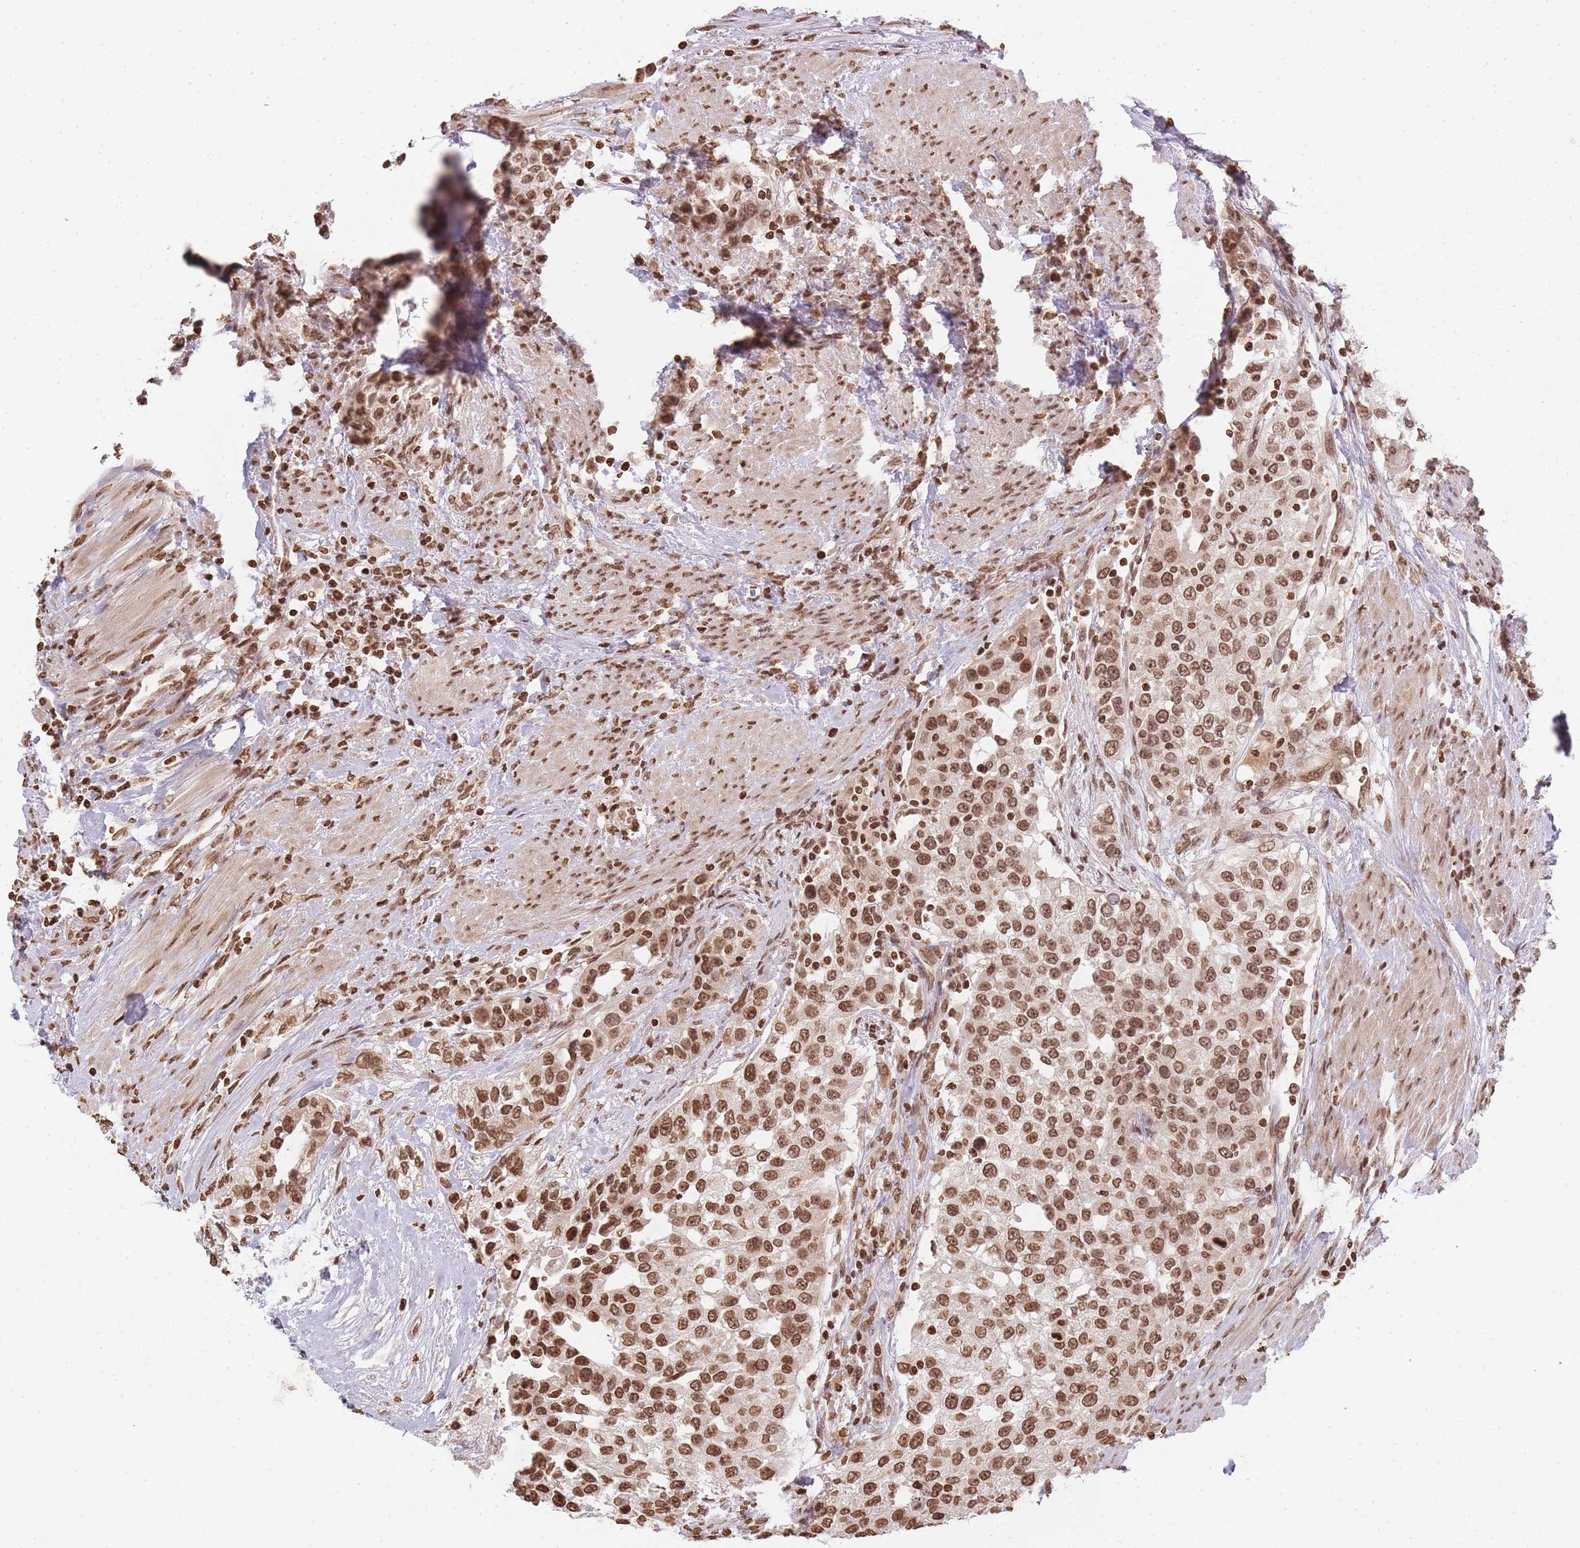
{"staining": {"intensity": "strong", "quantity": ">75%", "location": "nuclear"}, "tissue": "urothelial cancer", "cell_type": "Tumor cells", "image_type": "cancer", "snomed": [{"axis": "morphology", "description": "Urothelial carcinoma, High grade"}, {"axis": "topography", "description": "Urinary bladder"}], "caption": "An immunohistochemistry (IHC) micrograph of tumor tissue is shown. Protein staining in brown labels strong nuclear positivity in urothelial cancer within tumor cells.", "gene": "WWTR1", "patient": {"sex": "female", "age": 80}}